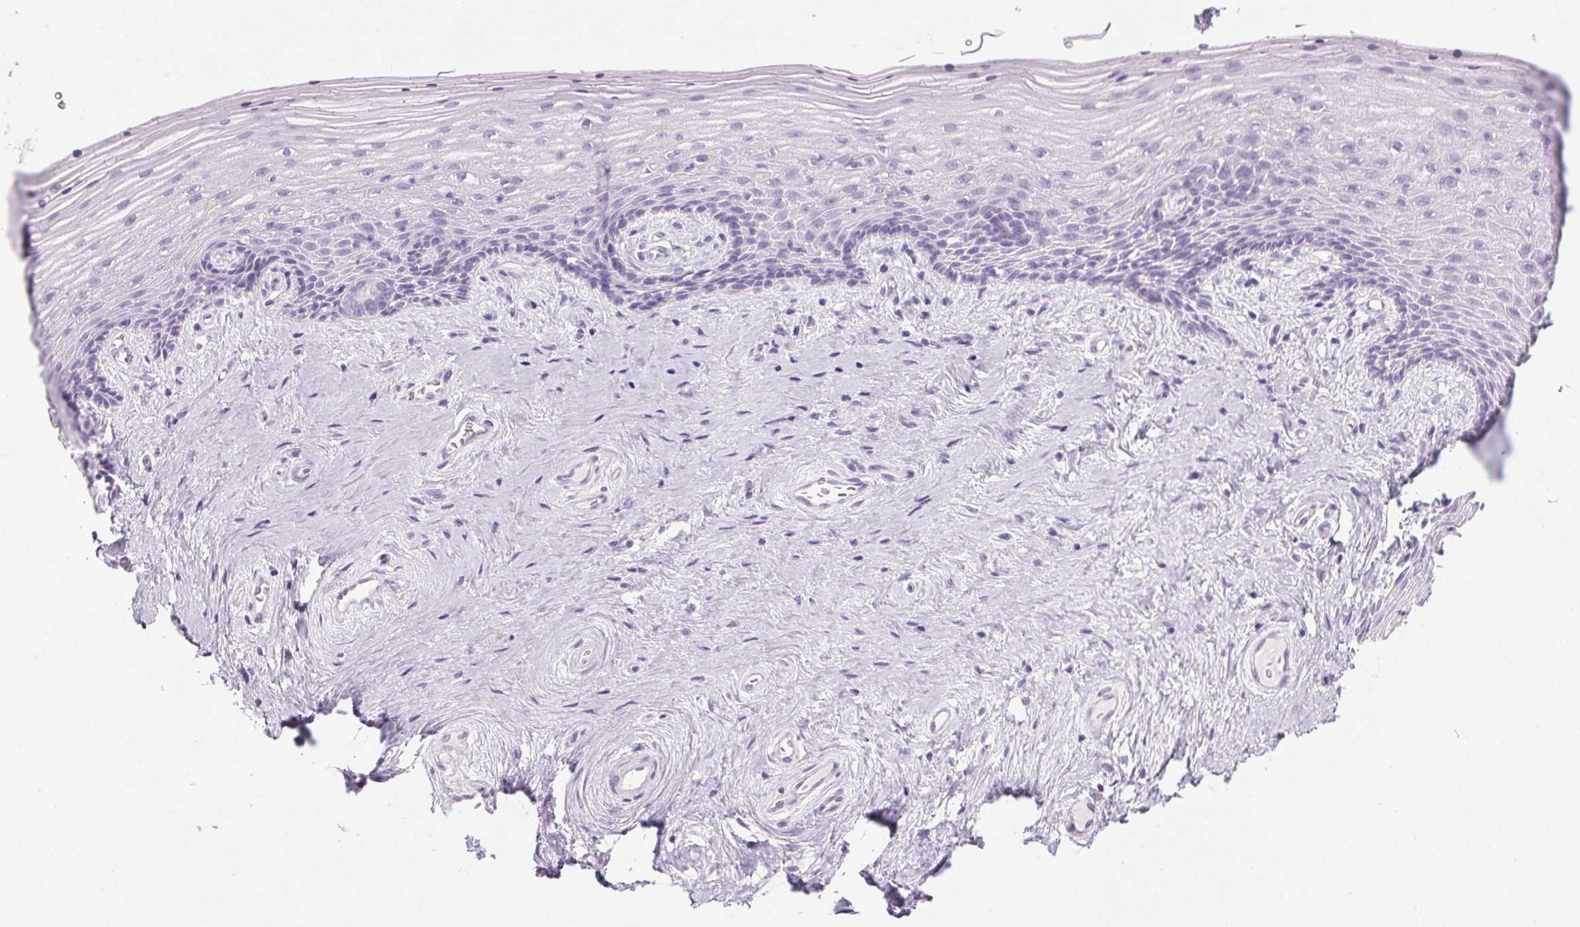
{"staining": {"intensity": "negative", "quantity": "none", "location": "none"}, "tissue": "vagina", "cell_type": "Squamous epithelial cells", "image_type": "normal", "snomed": [{"axis": "morphology", "description": "Normal tissue, NOS"}, {"axis": "topography", "description": "Vagina"}], "caption": "Immunohistochemistry (IHC) histopathology image of unremarkable vagina: human vagina stained with DAB shows no significant protein expression in squamous epithelial cells. (Immunohistochemistry (IHC), brightfield microscopy, high magnification).", "gene": "LRP2", "patient": {"sex": "female", "age": 45}}